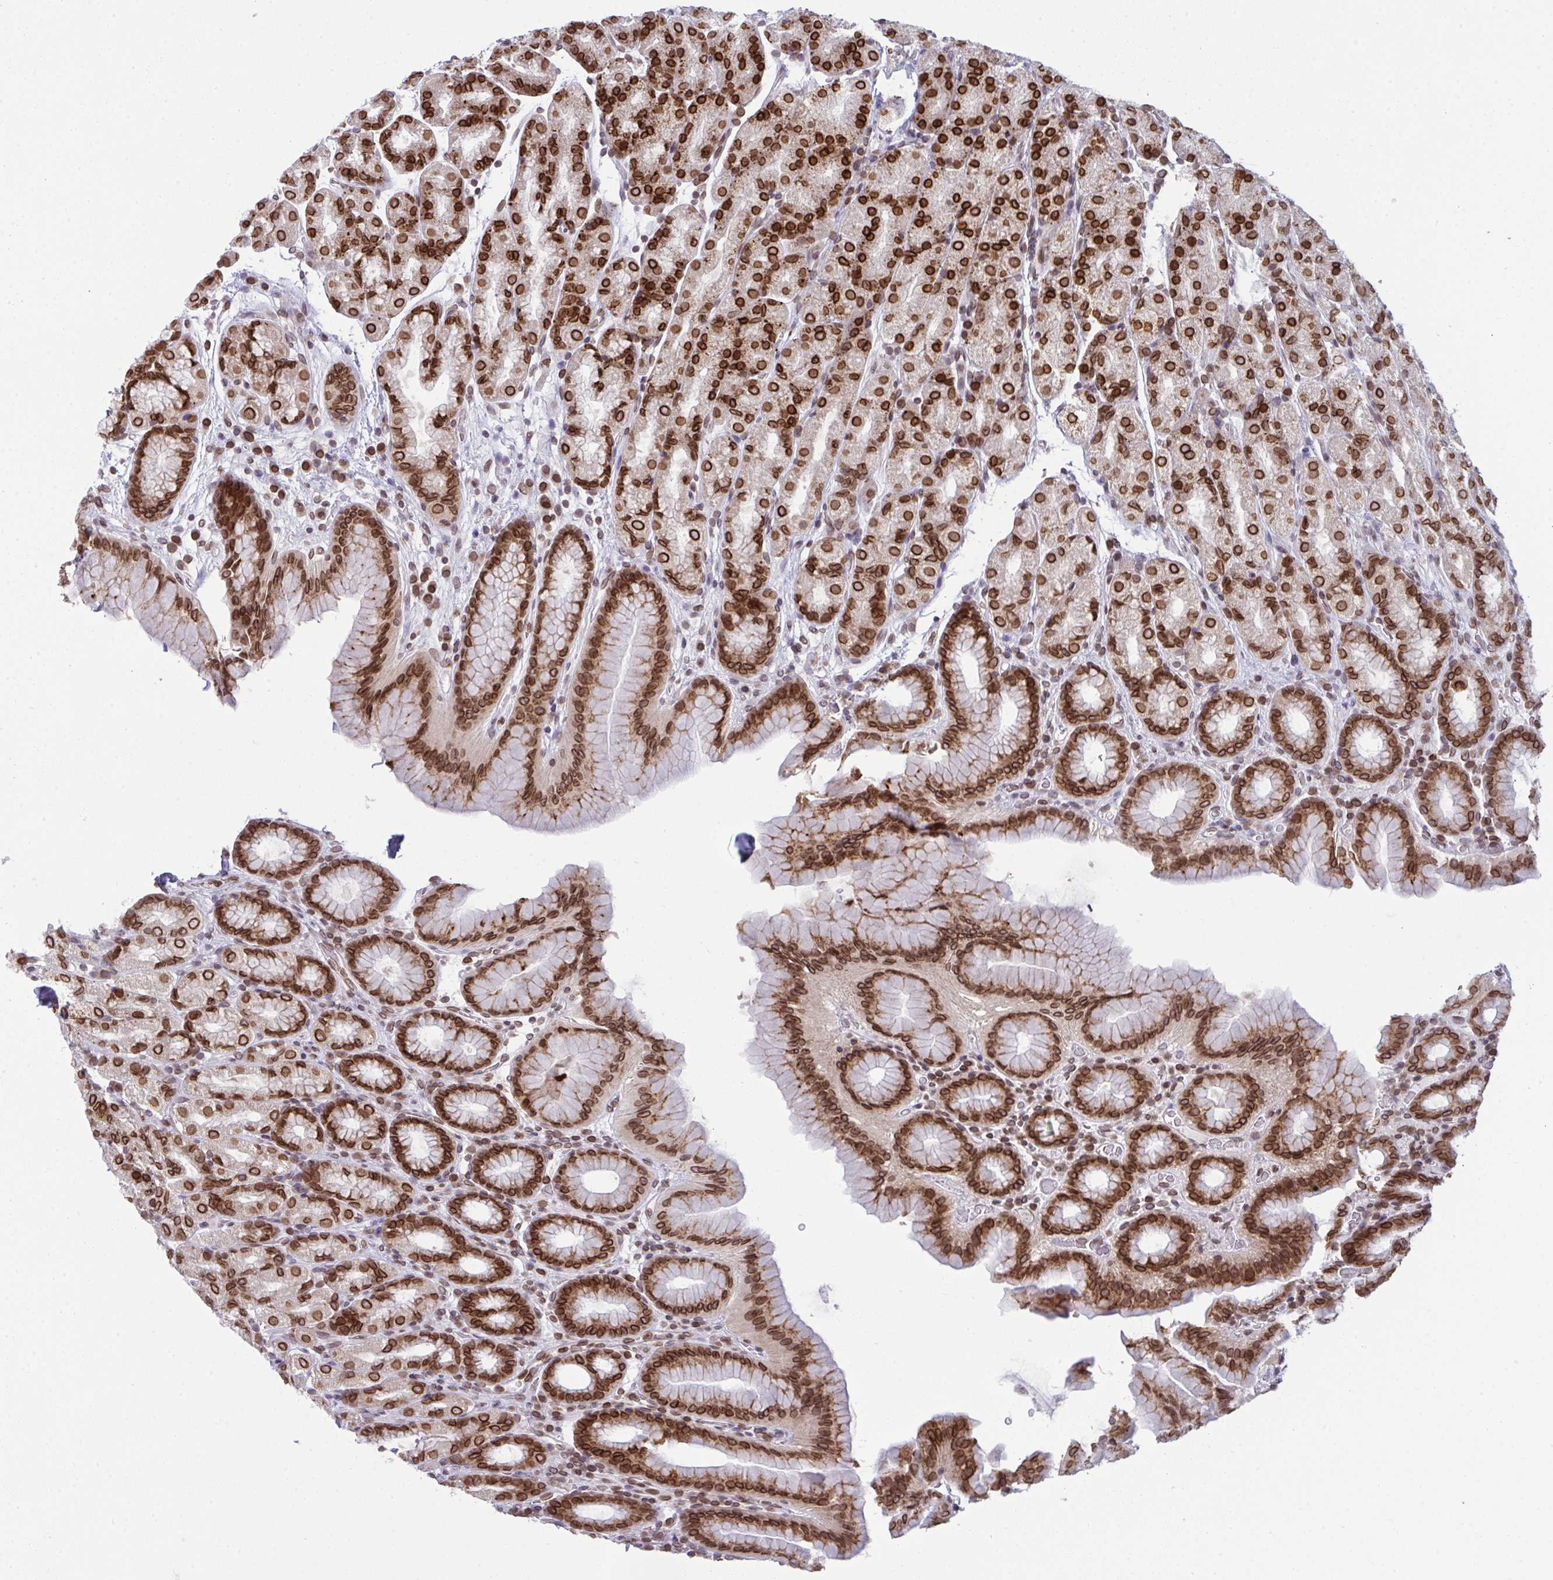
{"staining": {"intensity": "strong", "quantity": ">75%", "location": "cytoplasmic/membranous,nuclear"}, "tissue": "stomach", "cell_type": "Glandular cells", "image_type": "normal", "snomed": [{"axis": "morphology", "description": "Normal tissue, NOS"}, {"axis": "topography", "description": "Stomach, upper"}, {"axis": "topography", "description": "Stomach"}], "caption": "Immunohistochemical staining of benign human stomach exhibits high levels of strong cytoplasmic/membranous,nuclear expression in approximately >75% of glandular cells.", "gene": "RANBP2", "patient": {"sex": "male", "age": 68}}